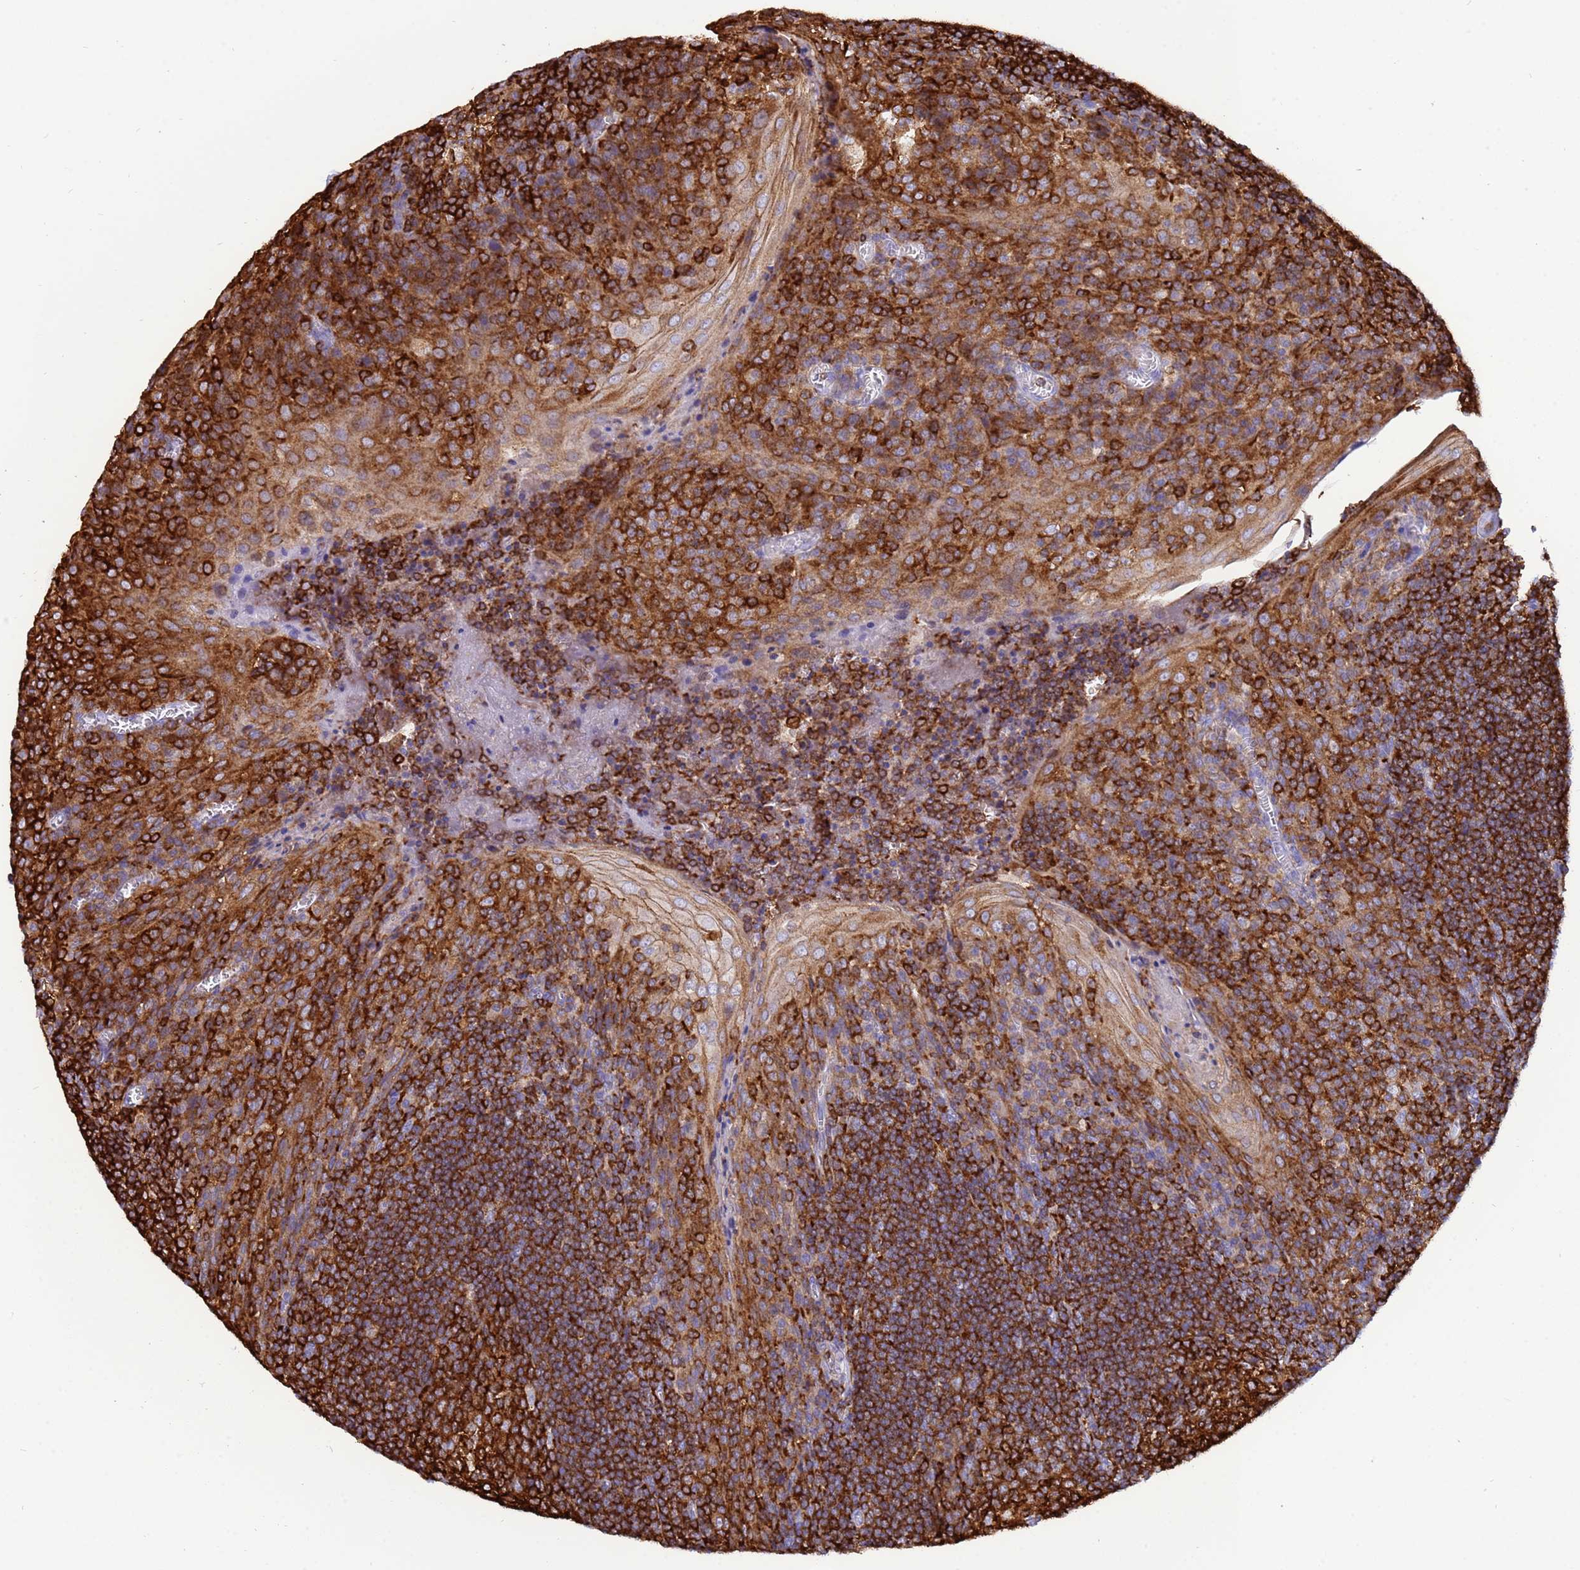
{"staining": {"intensity": "strong", "quantity": ">75%", "location": "cytoplasmic/membranous"}, "tissue": "tonsil", "cell_type": "Germinal center cells", "image_type": "normal", "snomed": [{"axis": "morphology", "description": "Normal tissue, NOS"}, {"axis": "topography", "description": "Tonsil"}], "caption": "An image of tonsil stained for a protein reveals strong cytoplasmic/membranous brown staining in germinal center cells.", "gene": "EZR", "patient": {"sex": "male", "age": 27}}